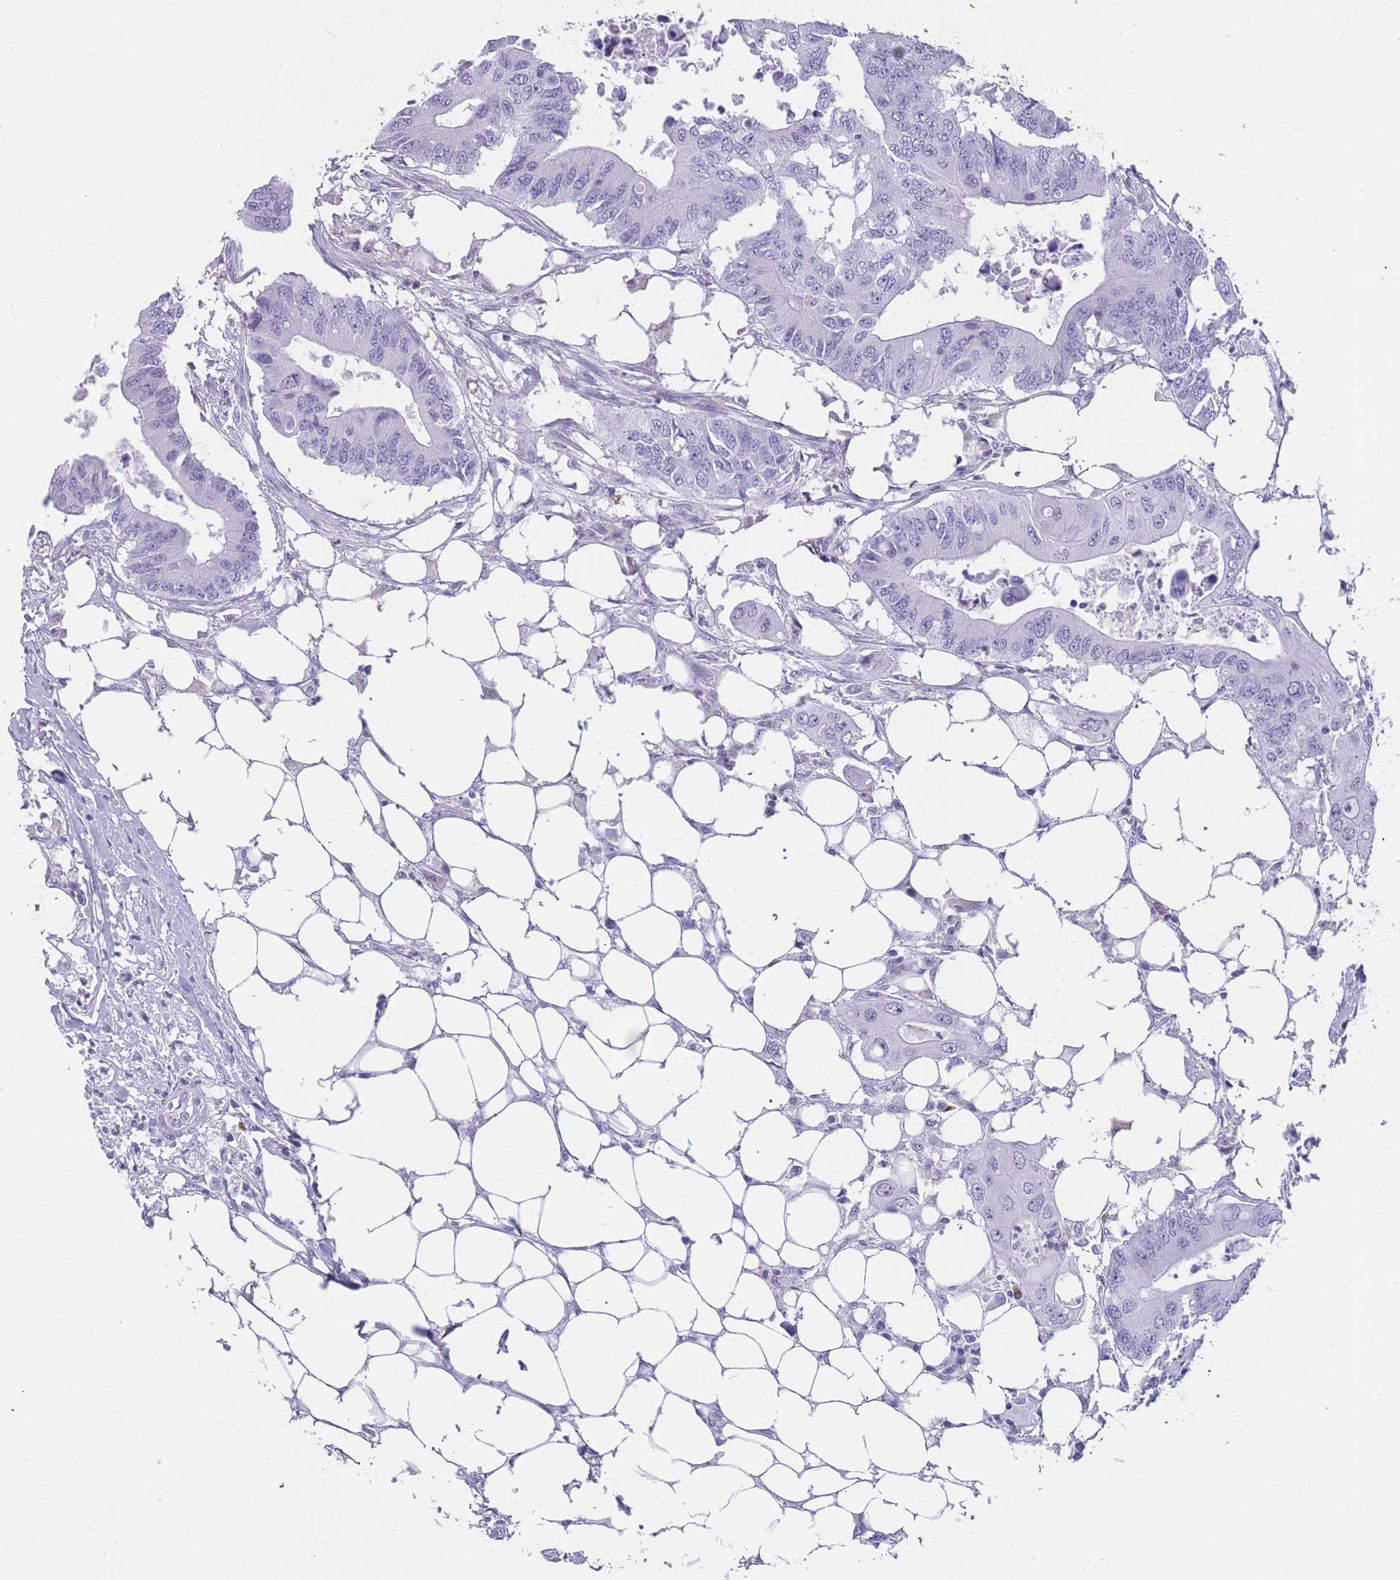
{"staining": {"intensity": "negative", "quantity": "none", "location": "none"}, "tissue": "colorectal cancer", "cell_type": "Tumor cells", "image_type": "cancer", "snomed": [{"axis": "morphology", "description": "Adenocarcinoma, NOS"}, {"axis": "topography", "description": "Colon"}], "caption": "An IHC image of colorectal adenocarcinoma is shown. There is no staining in tumor cells of colorectal adenocarcinoma.", "gene": "ZNF662", "patient": {"sex": "male", "age": 71}}